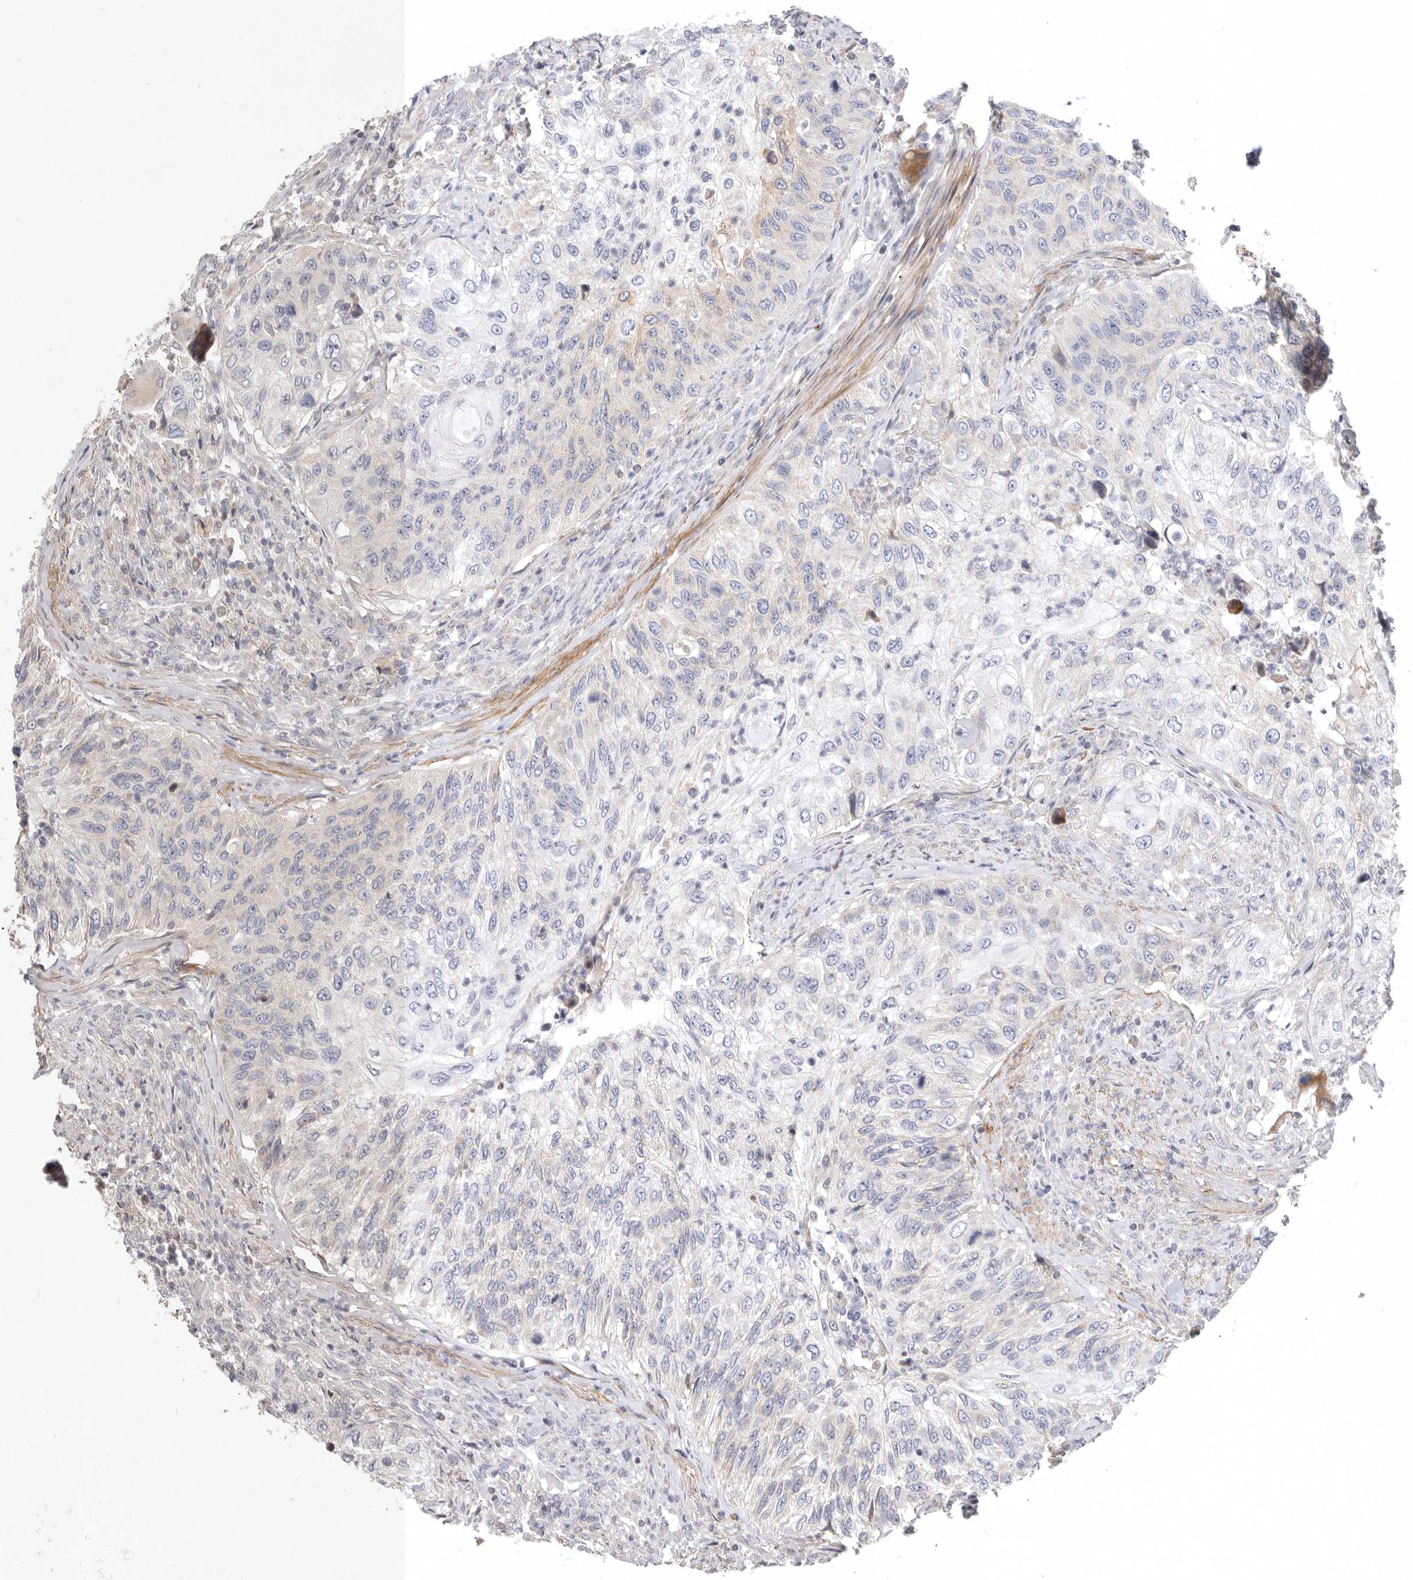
{"staining": {"intensity": "negative", "quantity": "none", "location": "none"}, "tissue": "urothelial cancer", "cell_type": "Tumor cells", "image_type": "cancer", "snomed": [{"axis": "morphology", "description": "Urothelial carcinoma, High grade"}, {"axis": "topography", "description": "Urinary bladder"}], "caption": "Immunohistochemistry micrograph of neoplastic tissue: high-grade urothelial carcinoma stained with DAB (3,3'-diaminobenzidine) demonstrates no significant protein positivity in tumor cells.", "gene": "TFB2M", "patient": {"sex": "female", "age": 60}}